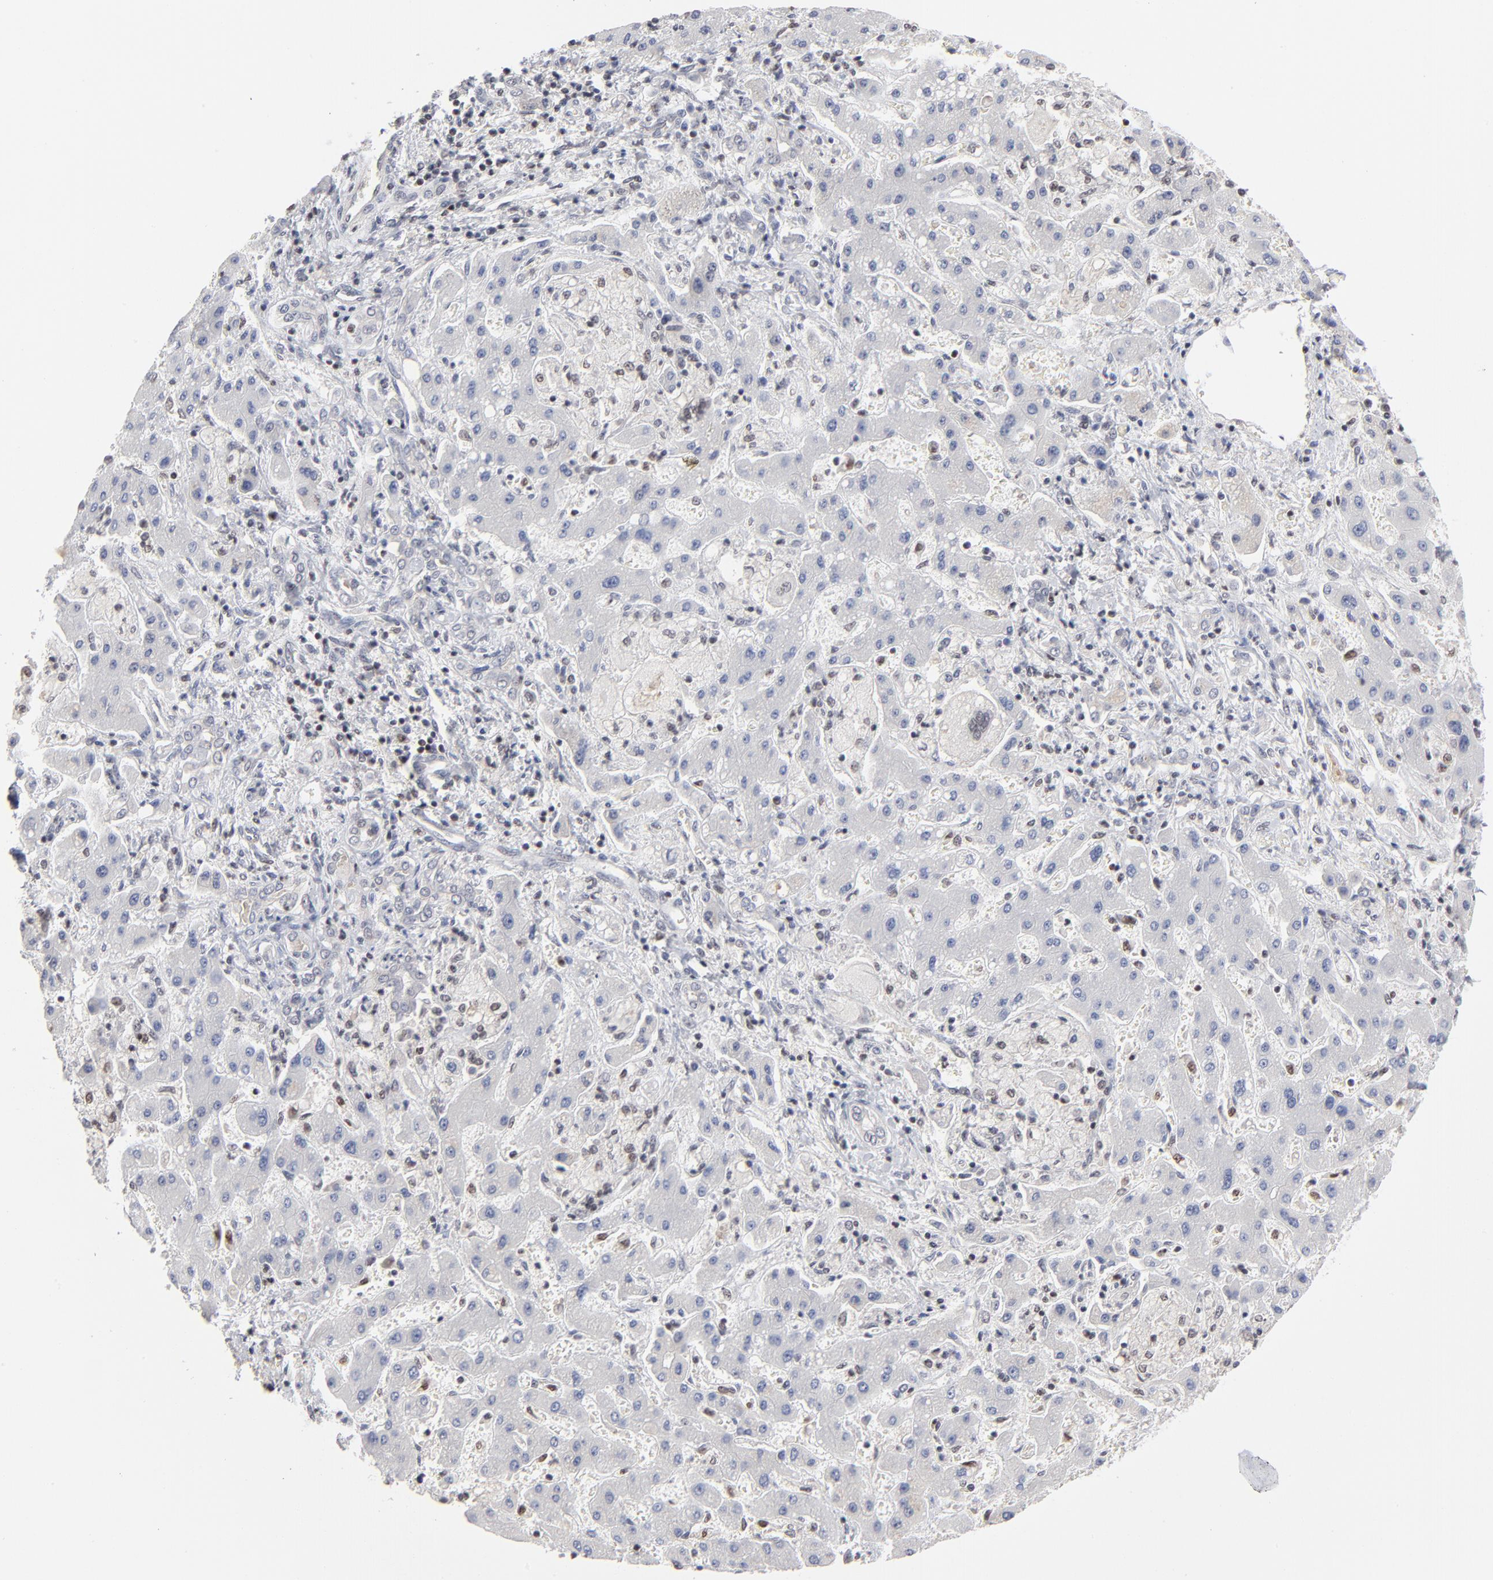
{"staining": {"intensity": "negative", "quantity": "none", "location": "none"}, "tissue": "liver cancer", "cell_type": "Tumor cells", "image_type": "cancer", "snomed": [{"axis": "morphology", "description": "Cholangiocarcinoma"}, {"axis": "topography", "description": "Liver"}], "caption": "This is an IHC image of cholangiocarcinoma (liver). There is no positivity in tumor cells.", "gene": "MAX", "patient": {"sex": "male", "age": 50}}